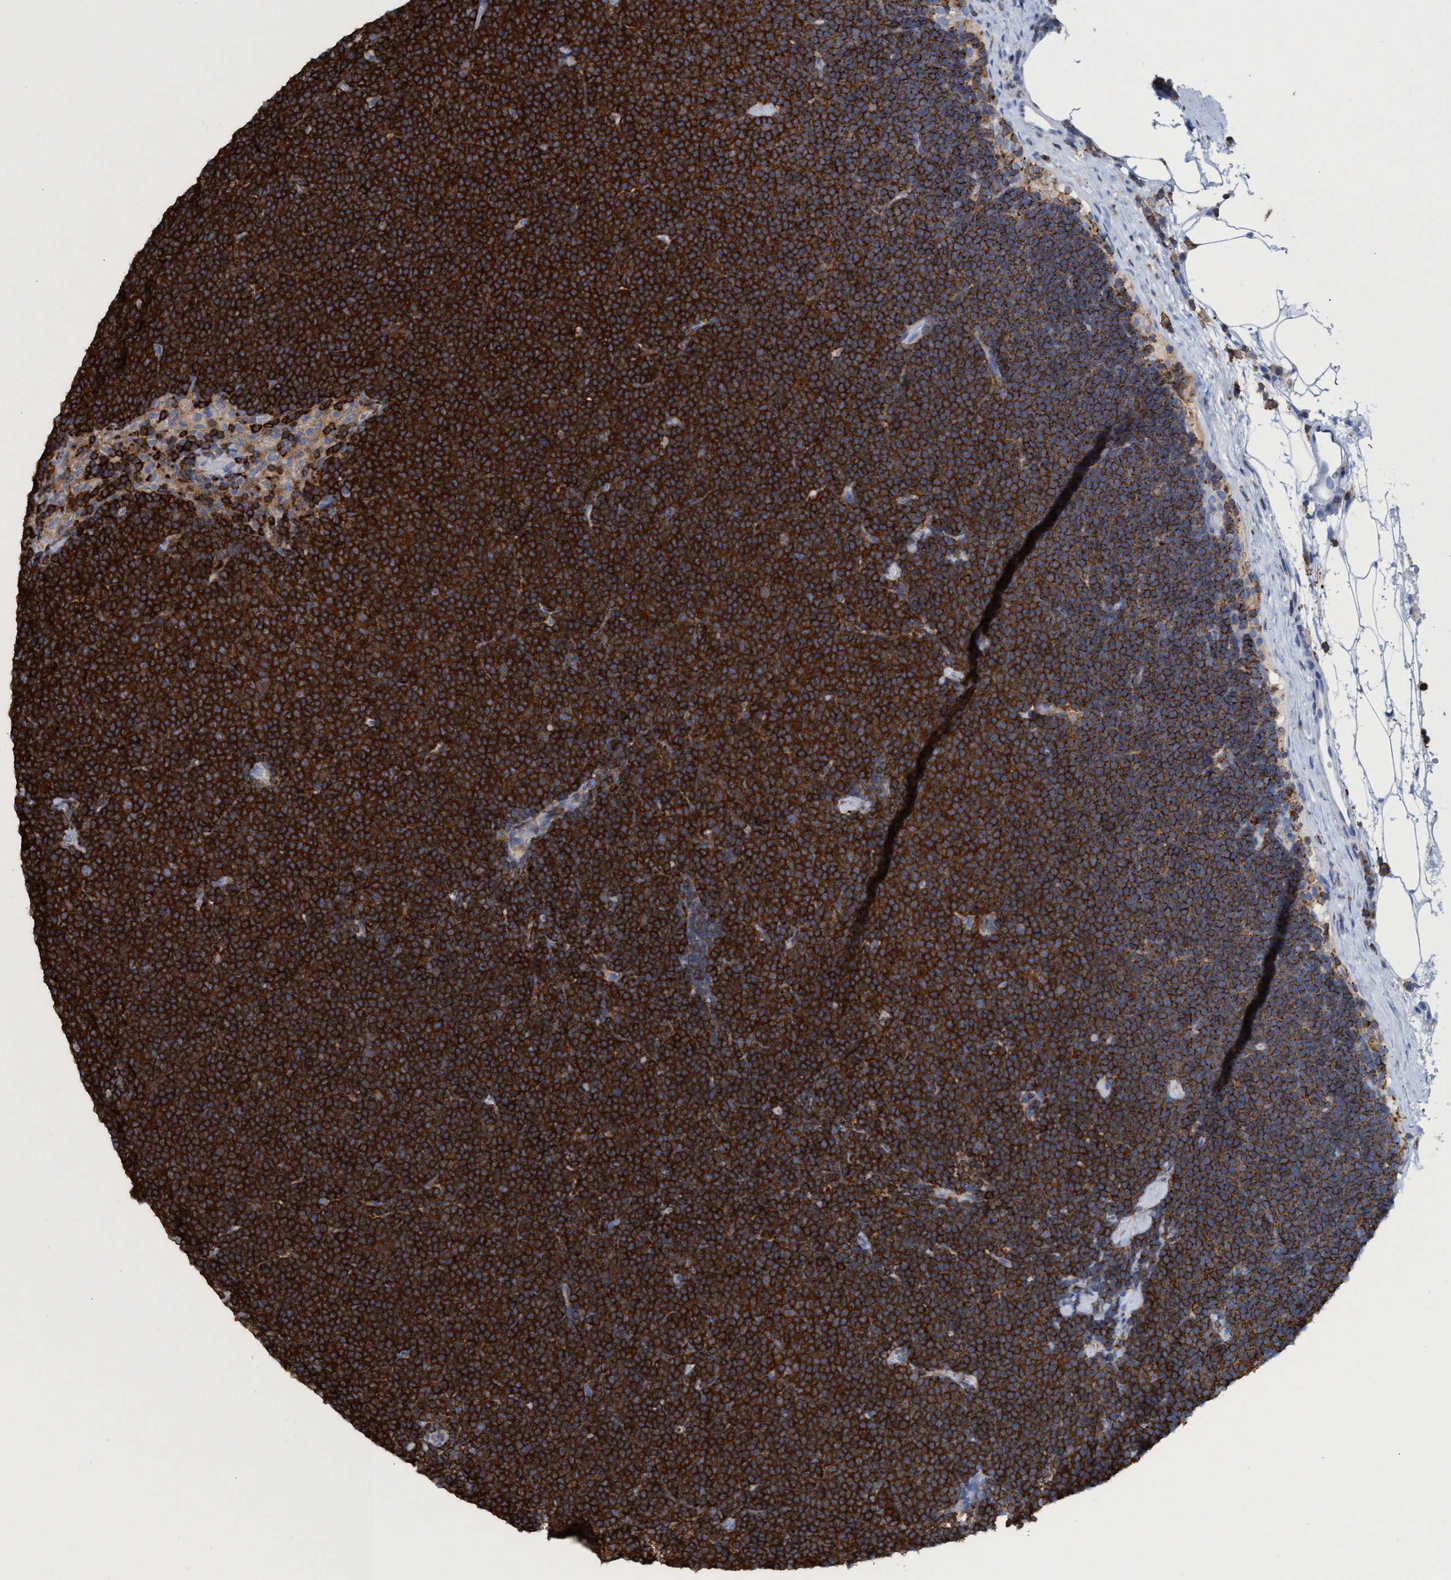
{"staining": {"intensity": "strong", "quantity": ">75%", "location": "cytoplasmic/membranous"}, "tissue": "lymphoma", "cell_type": "Tumor cells", "image_type": "cancer", "snomed": [{"axis": "morphology", "description": "Malignant lymphoma, non-Hodgkin's type, Low grade"}, {"axis": "topography", "description": "Lymph node"}], "caption": "IHC (DAB (3,3'-diaminobenzidine)) staining of malignant lymphoma, non-Hodgkin's type (low-grade) reveals strong cytoplasmic/membranous protein positivity in about >75% of tumor cells.", "gene": "EZR", "patient": {"sex": "female", "age": 53}}